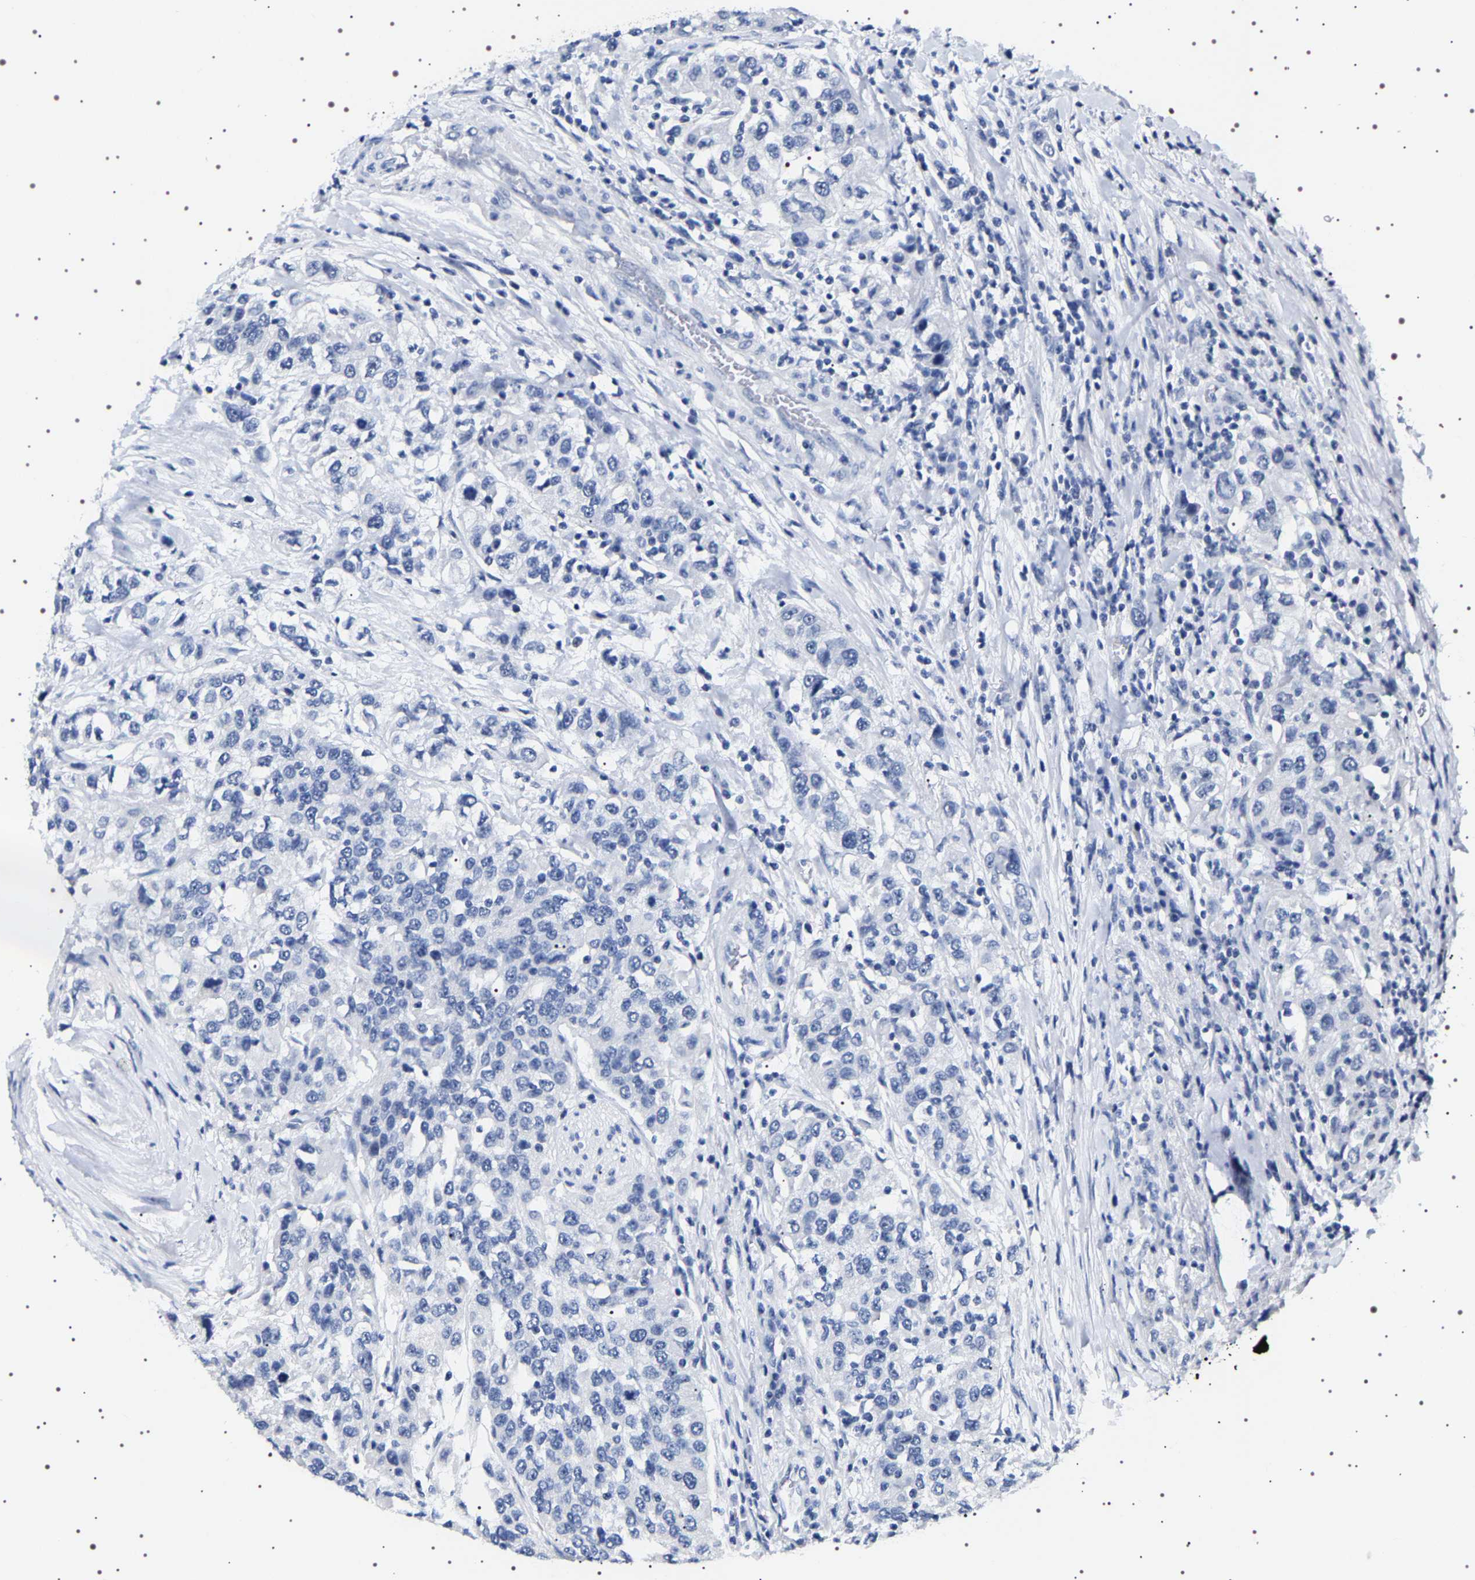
{"staining": {"intensity": "negative", "quantity": "none", "location": "none"}, "tissue": "urothelial cancer", "cell_type": "Tumor cells", "image_type": "cancer", "snomed": [{"axis": "morphology", "description": "Urothelial carcinoma, High grade"}, {"axis": "topography", "description": "Urinary bladder"}], "caption": "This photomicrograph is of urothelial carcinoma (high-grade) stained with immunohistochemistry (IHC) to label a protein in brown with the nuclei are counter-stained blue. There is no expression in tumor cells.", "gene": "UBQLN3", "patient": {"sex": "female", "age": 80}}